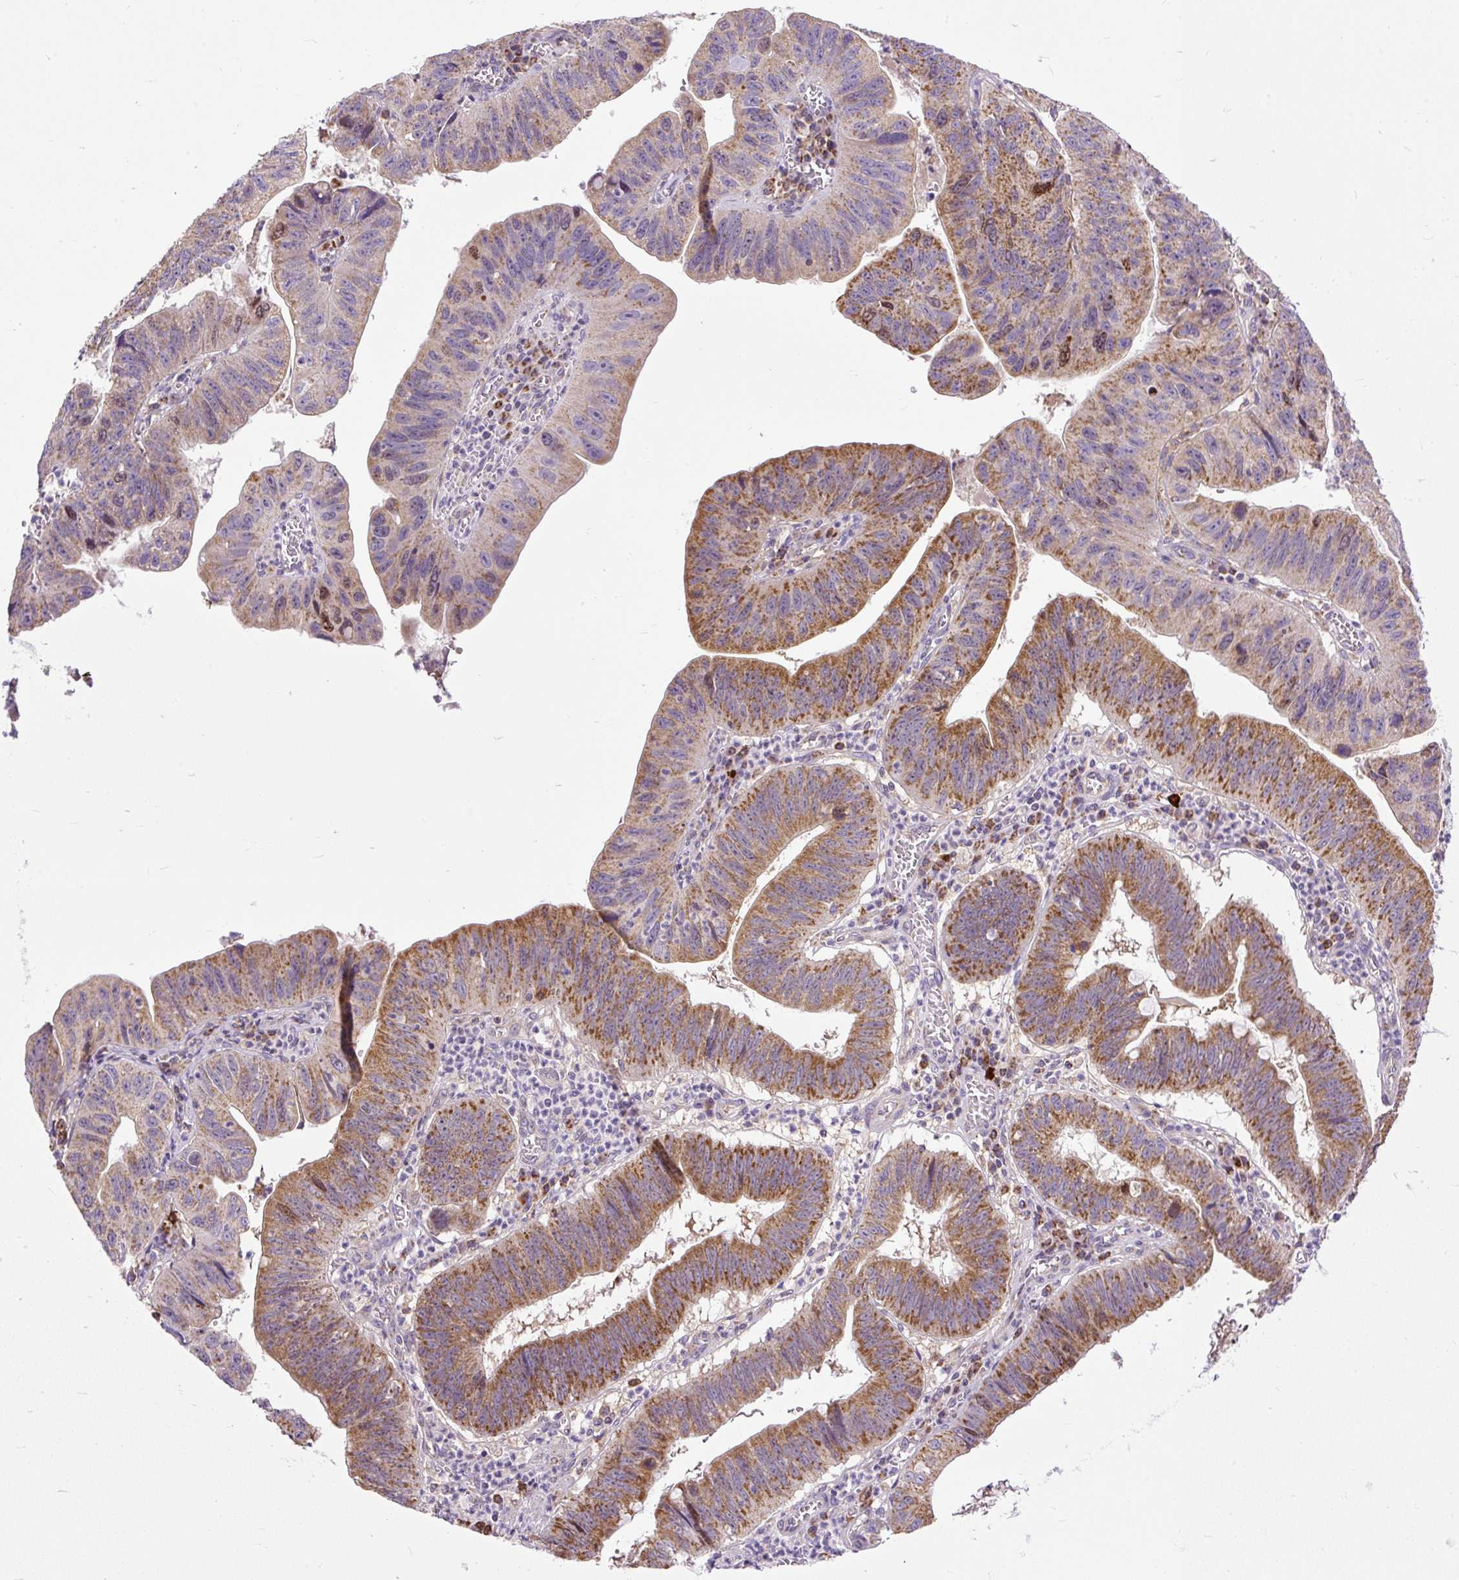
{"staining": {"intensity": "moderate", "quantity": ">75%", "location": "cytoplasmic/membranous"}, "tissue": "stomach cancer", "cell_type": "Tumor cells", "image_type": "cancer", "snomed": [{"axis": "morphology", "description": "Adenocarcinoma, NOS"}, {"axis": "topography", "description": "Stomach"}], "caption": "Immunohistochemical staining of stomach cancer (adenocarcinoma) displays medium levels of moderate cytoplasmic/membranous protein staining in approximately >75% of tumor cells.", "gene": "TM2D3", "patient": {"sex": "male", "age": 59}}